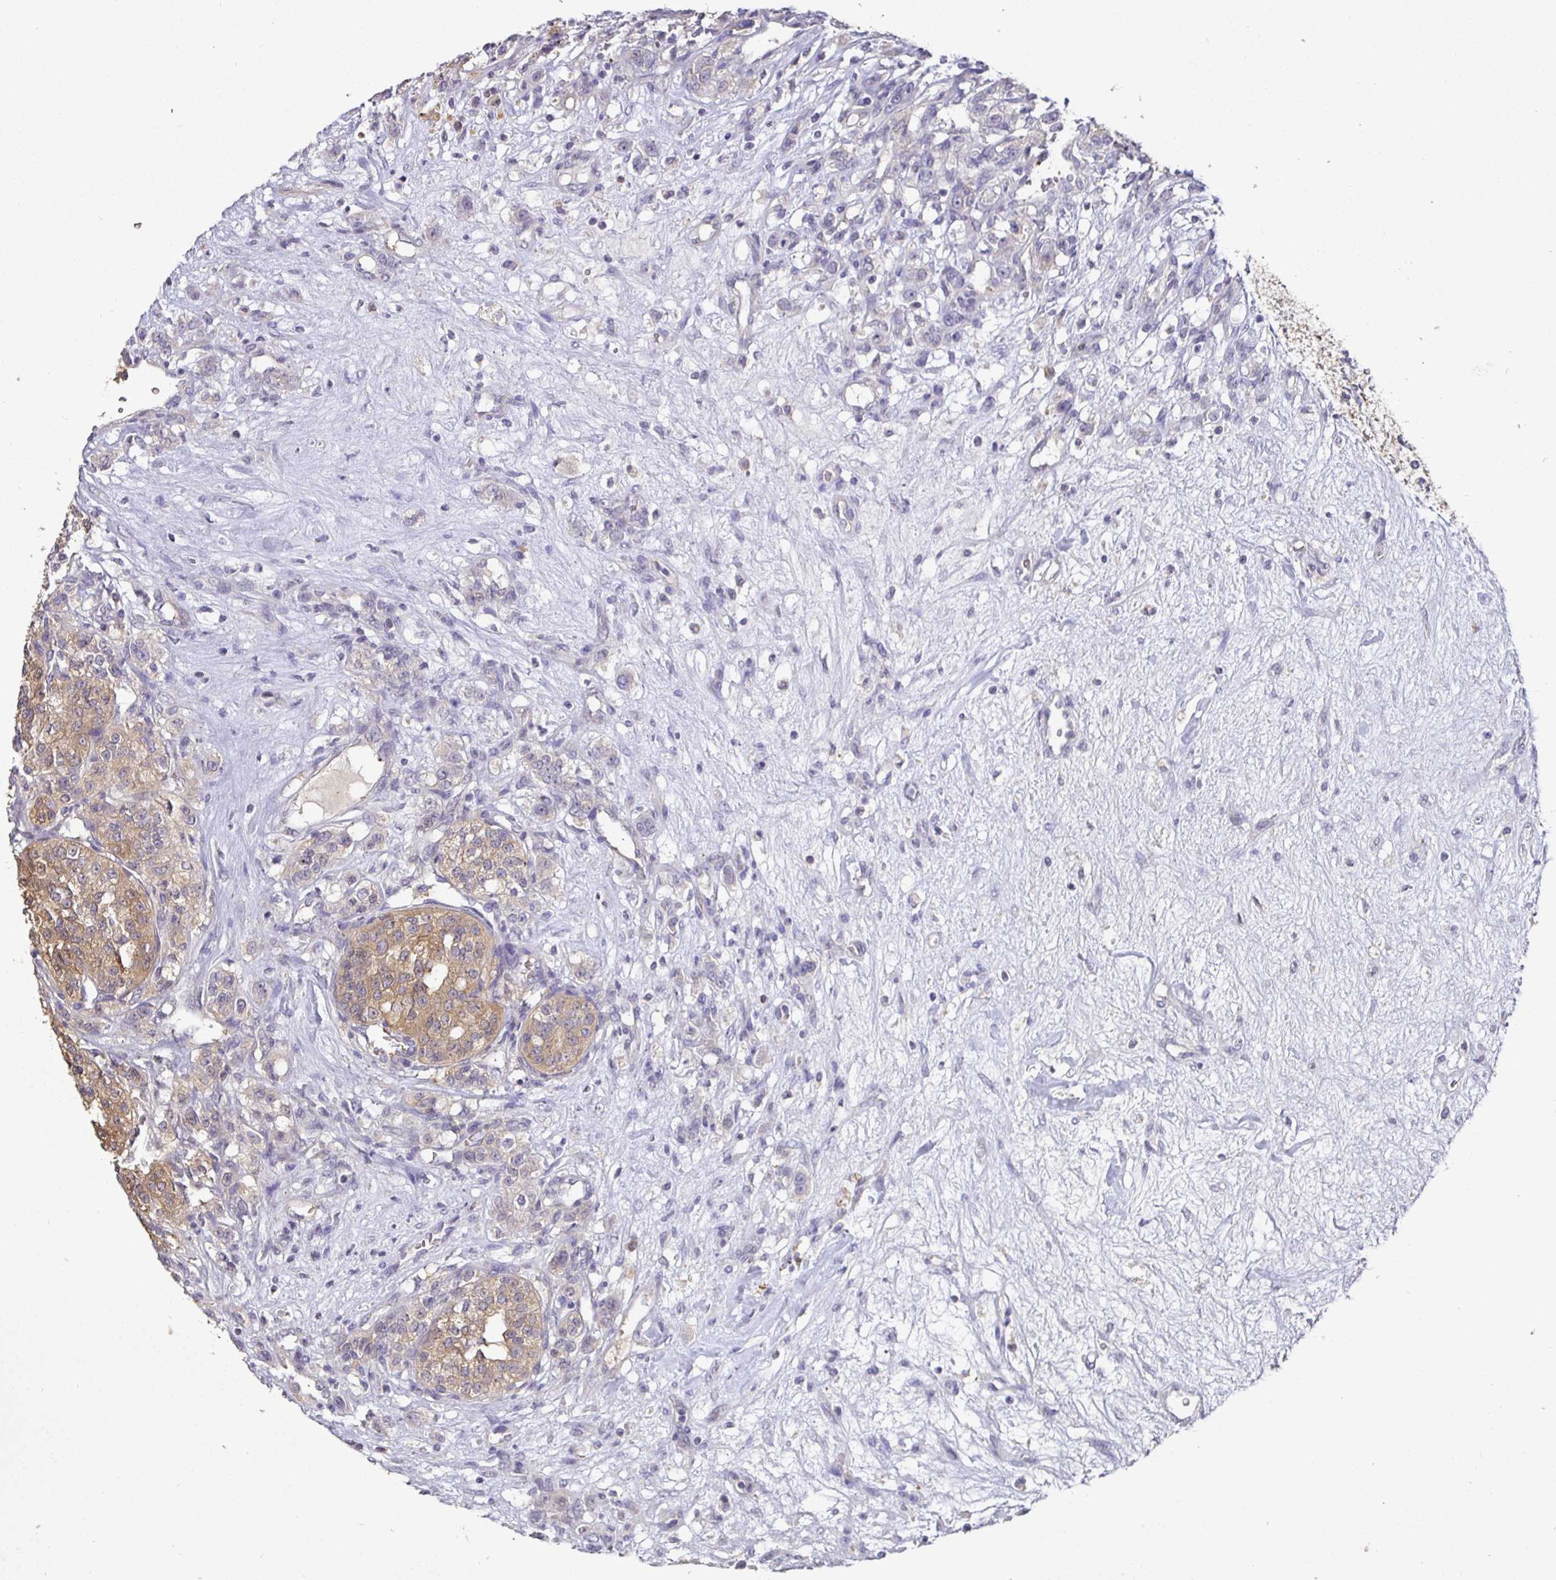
{"staining": {"intensity": "moderate", "quantity": "25%-75%", "location": "cytoplasmic/membranous"}, "tissue": "renal cancer", "cell_type": "Tumor cells", "image_type": "cancer", "snomed": [{"axis": "morphology", "description": "Adenocarcinoma, NOS"}, {"axis": "topography", "description": "Kidney"}], "caption": "Moderate cytoplasmic/membranous protein expression is appreciated in approximately 25%-75% of tumor cells in adenocarcinoma (renal).", "gene": "SHISA4", "patient": {"sex": "female", "age": 63}}